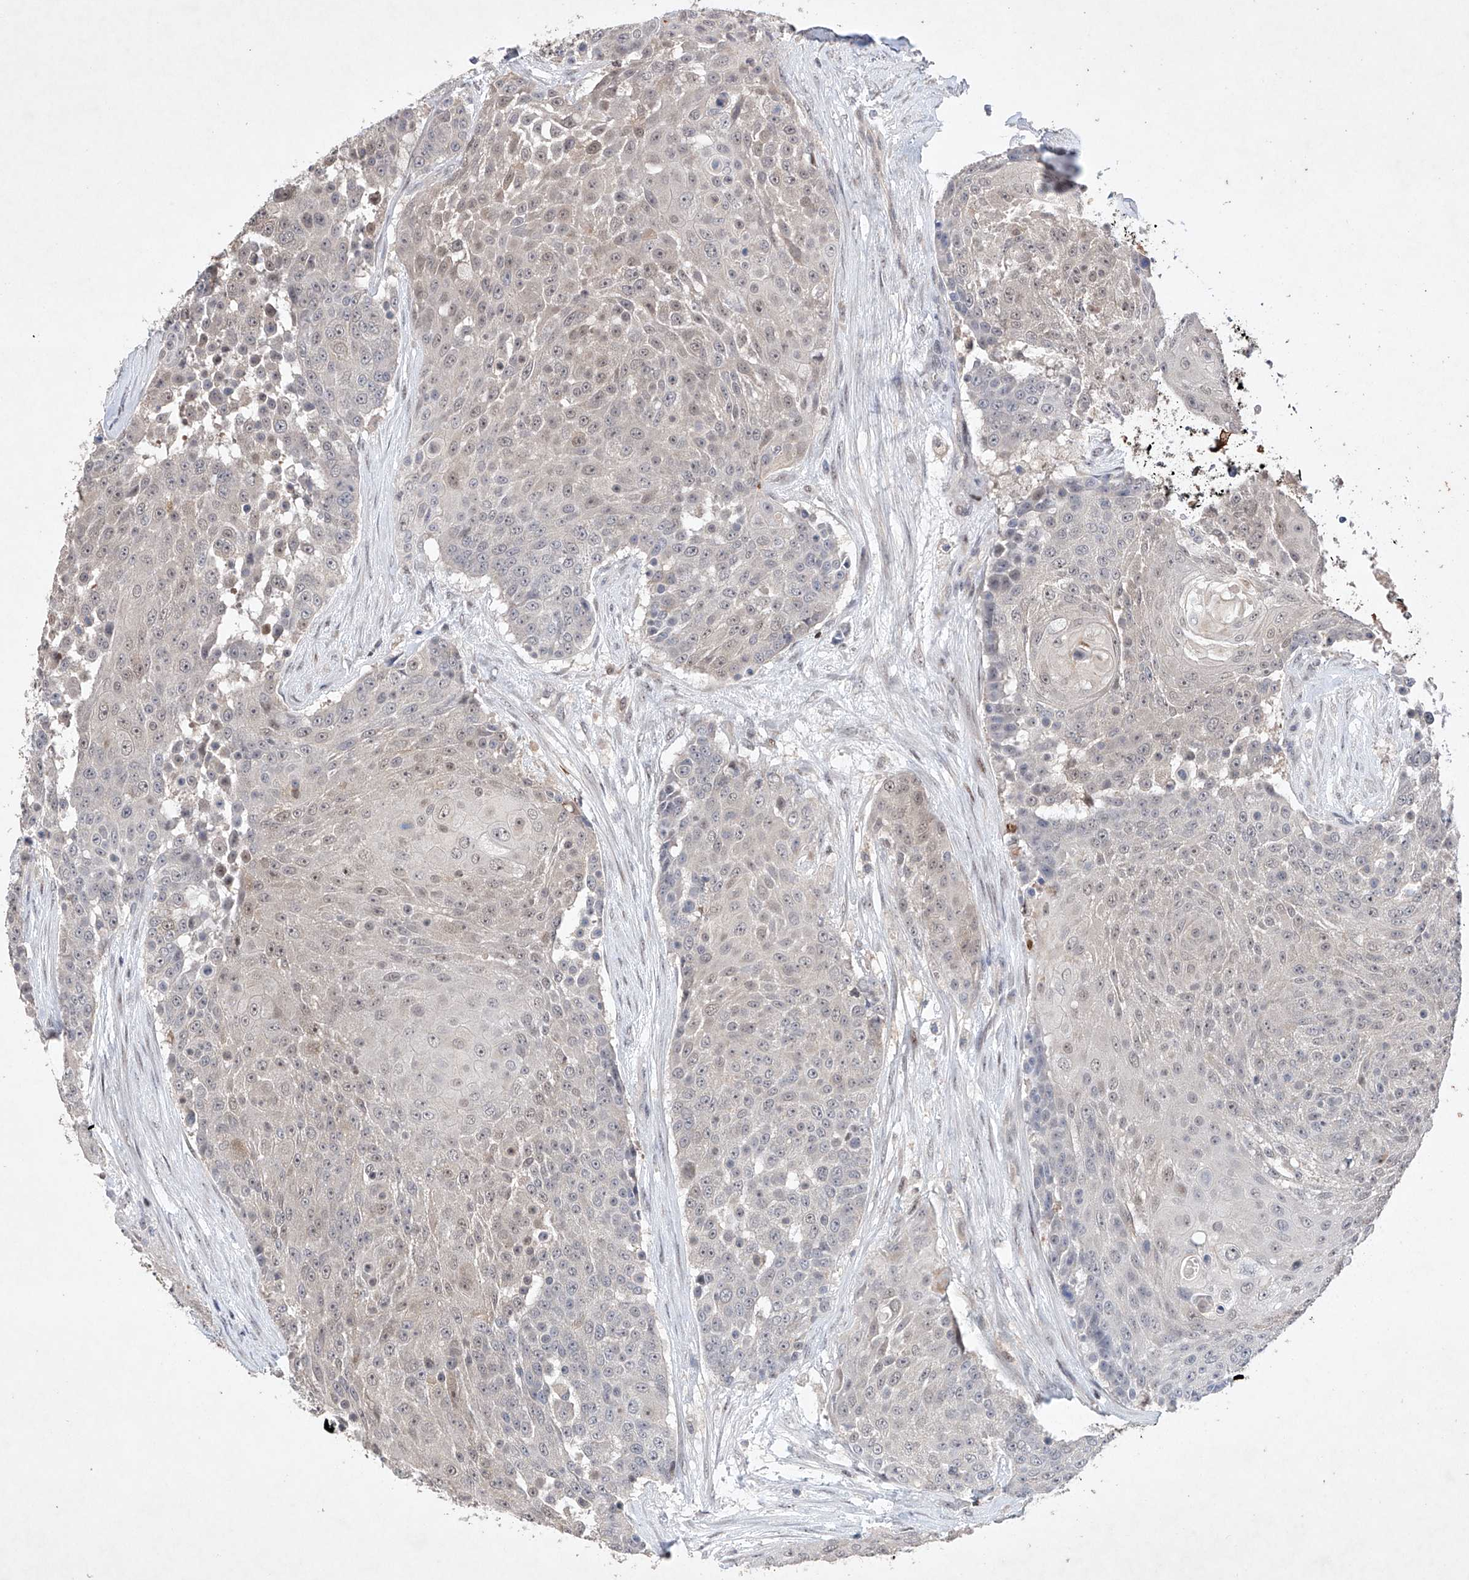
{"staining": {"intensity": "weak", "quantity": "<25%", "location": "nuclear"}, "tissue": "urothelial cancer", "cell_type": "Tumor cells", "image_type": "cancer", "snomed": [{"axis": "morphology", "description": "Urothelial carcinoma, High grade"}, {"axis": "topography", "description": "Urinary bladder"}], "caption": "Photomicrograph shows no significant protein expression in tumor cells of urothelial cancer.", "gene": "AFG1L", "patient": {"sex": "female", "age": 63}}